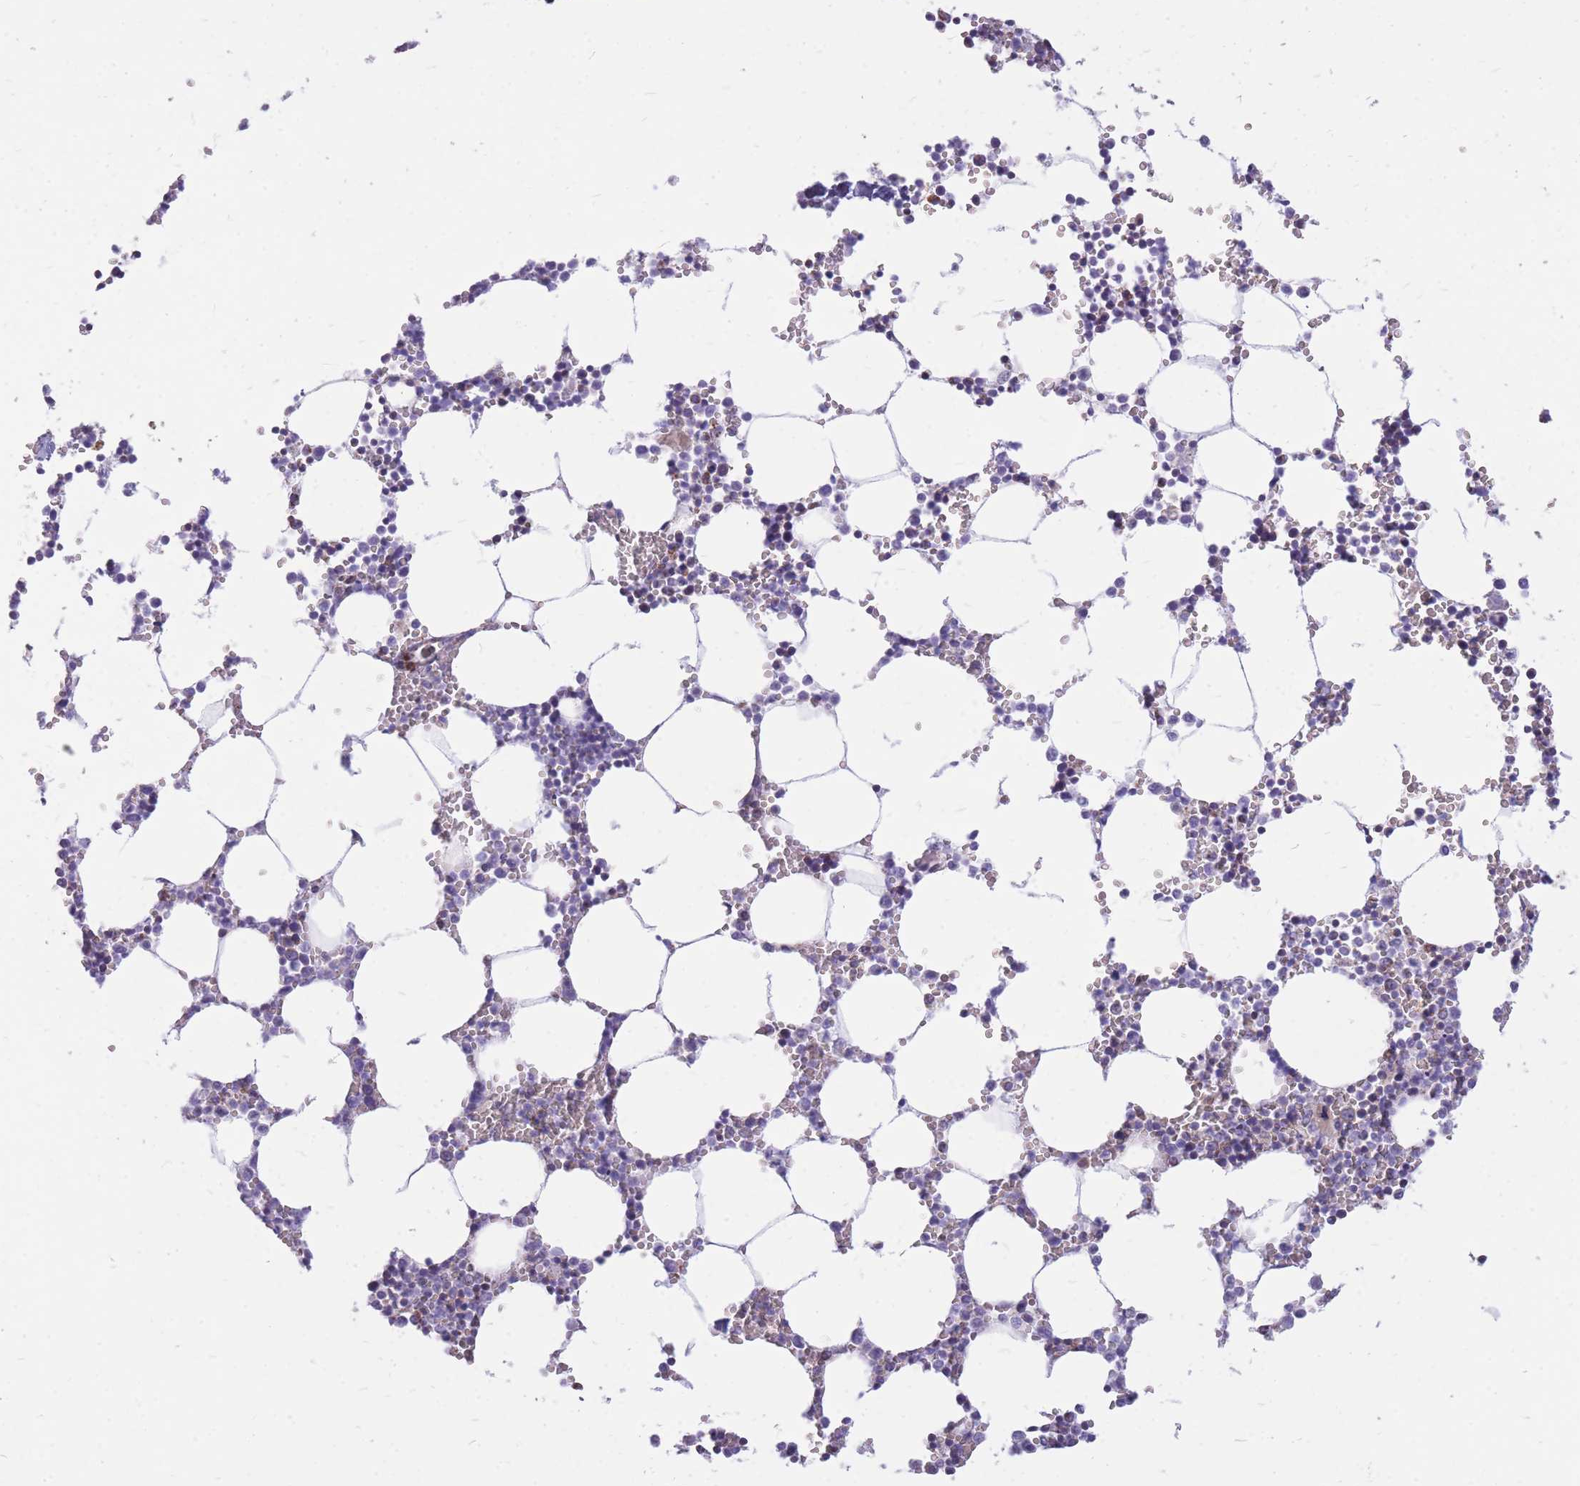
{"staining": {"intensity": "moderate", "quantity": "<25%", "location": "cytoplasmic/membranous"}, "tissue": "bone marrow", "cell_type": "Hematopoietic cells", "image_type": "normal", "snomed": [{"axis": "morphology", "description": "Normal tissue, NOS"}, {"axis": "topography", "description": "Bone marrow"}], "caption": "Immunohistochemistry (IHC) (DAB (3,3'-diaminobenzidine)) staining of benign human bone marrow reveals moderate cytoplasmic/membranous protein positivity in approximately <25% of hematopoietic cells. Nuclei are stained in blue.", "gene": "PCSK1", "patient": {"sex": "female", "age": 64}}